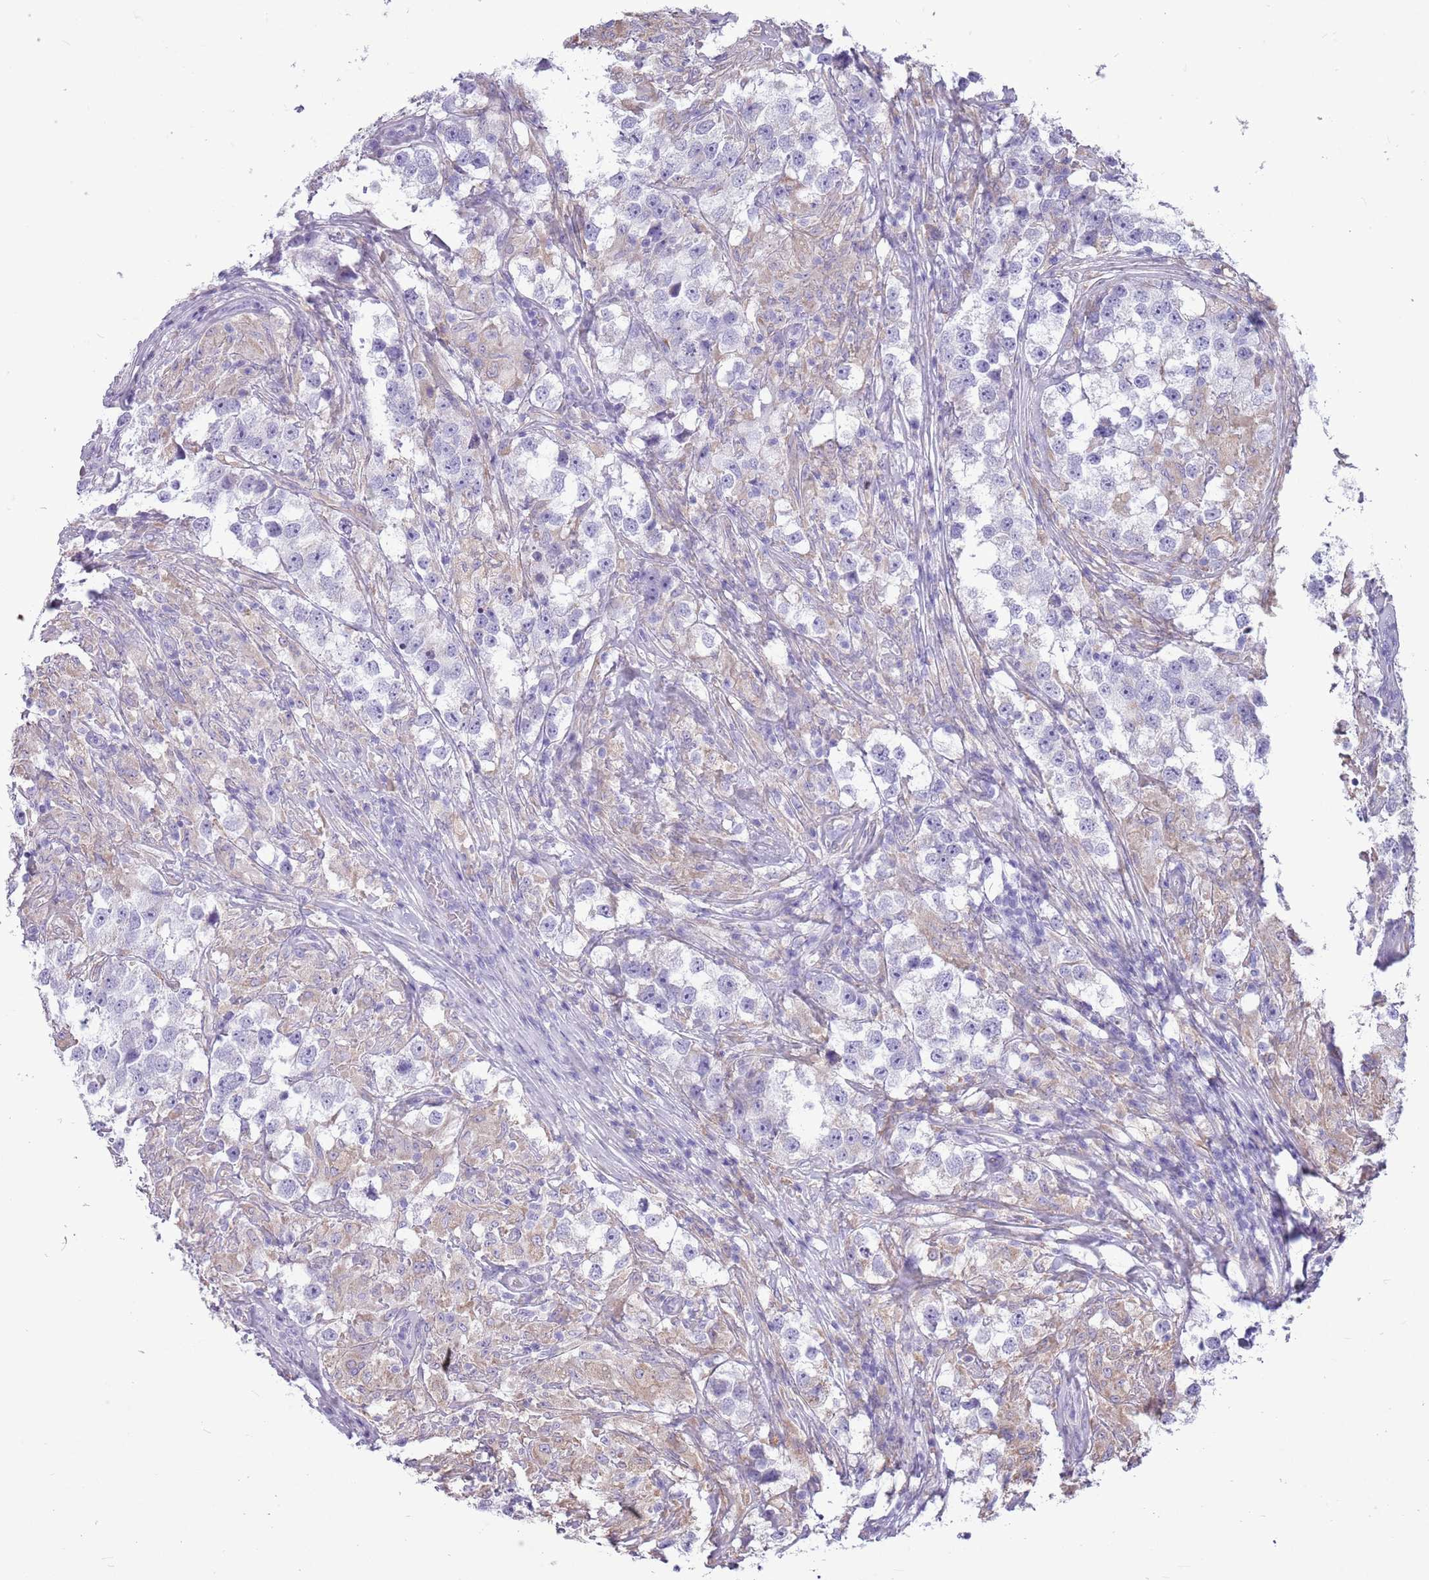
{"staining": {"intensity": "negative", "quantity": "none", "location": "none"}, "tissue": "testis cancer", "cell_type": "Tumor cells", "image_type": "cancer", "snomed": [{"axis": "morphology", "description": "Seminoma, NOS"}, {"axis": "topography", "description": "Testis"}], "caption": "The immunohistochemistry image has no significant staining in tumor cells of testis cancer tissue.", "gene": "KCTD19", "patient": {"sex": "male", "age": 46}}